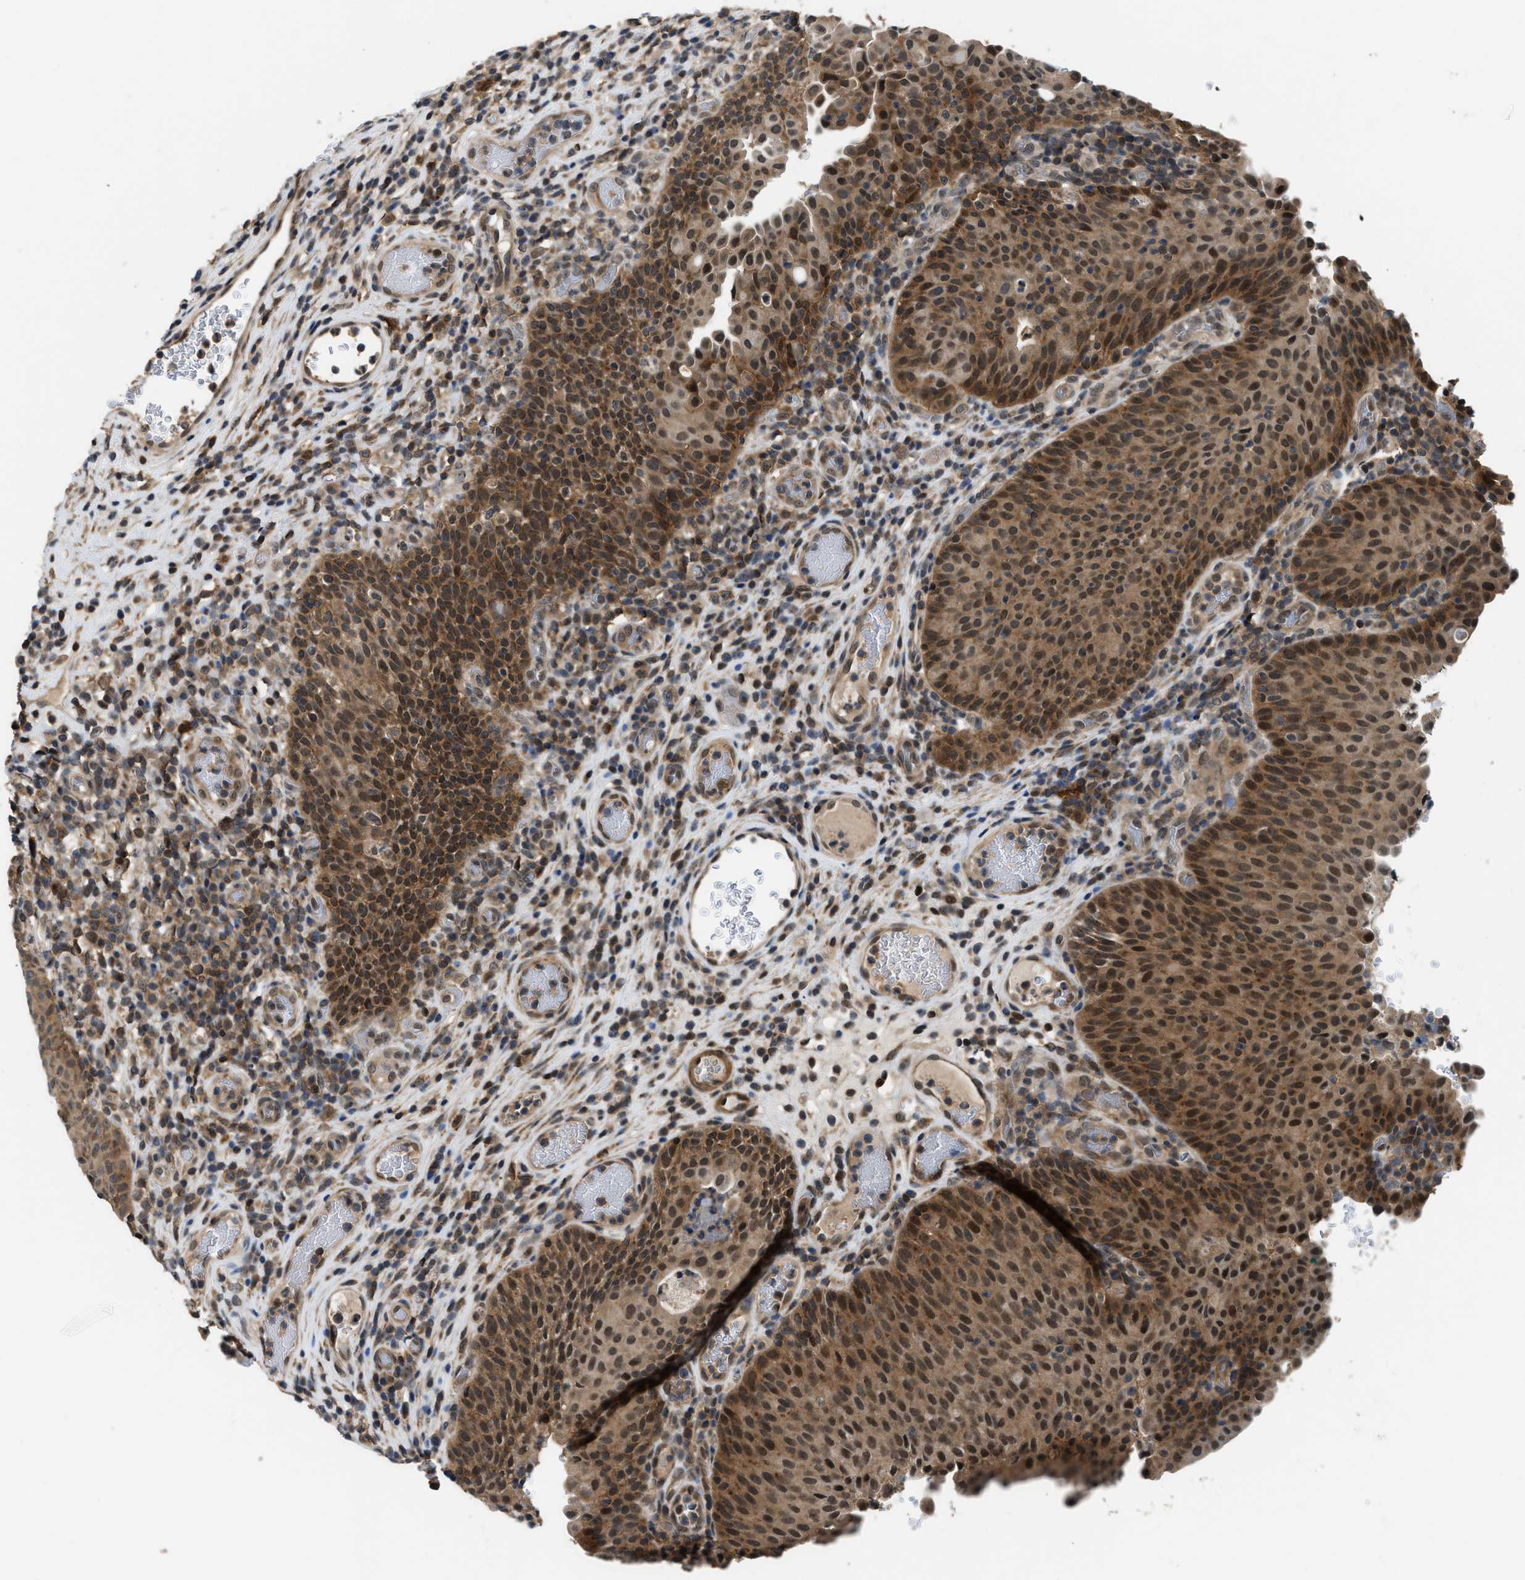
{"staining": {"intensity": "moderate", "quantity": ">75%", "location": "cytoplasmic/membranous,nuclear"}, "tissue": "urothelial cancer", "cell_type": "Tumor cells", "image_type": "cancer", "snomed": [{"axis": "morphology", "description": "Urothelial carcinoma, Low grade"}, {"axis": "topography", "description": "Urinary bladder"}], "caption": "Brown immunohistochemical staining in urothelial carcinoma (low-grade) reveals moderate cytoplasmic/membranous and nuclear staining in about >75% of tumor cells.", "gene": "MTMR1", "patient": {"sex": "female", "age": 75}}